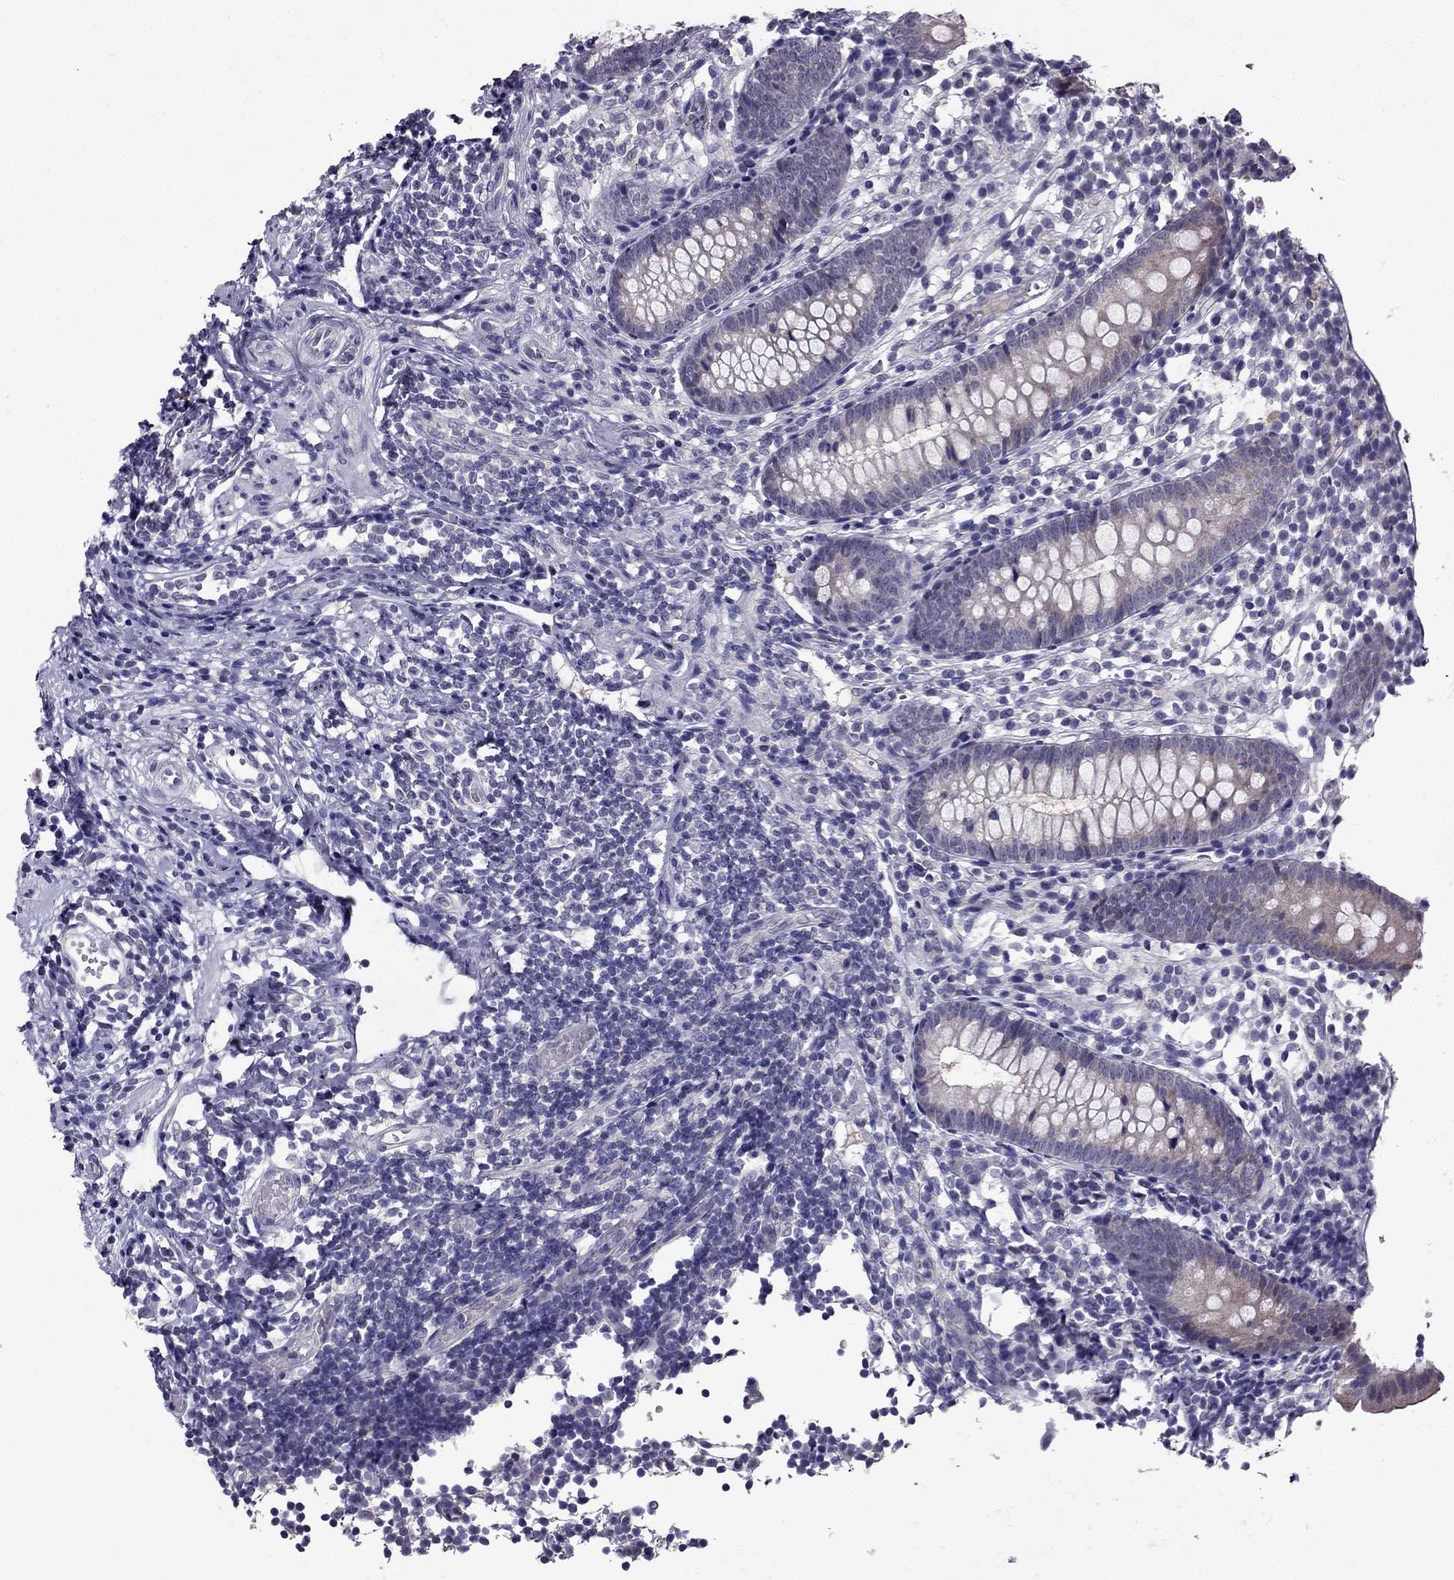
{"staining": {"intensity": "negative", "quantity": "none", "location": "none"}, "tissue": "appendix", "cell_type": "Glandular cells", "image_type": "normal", "snomed": [{"axis": "morphology", "description": "Normal tissue, NOS"}, {"axis": "topography", "description": "Appendix"}], "caption": "Photomicrograph shows no protein expression in glandular cells of unremarkable appendix. The staining was performed using DAB to visualize the protein expression in brown, while the nuclei were stained in blue with hematoxylin (Magnification: 20x).", "gene": "DUSP15", "patient": {"sex": "female", "age": 40}}